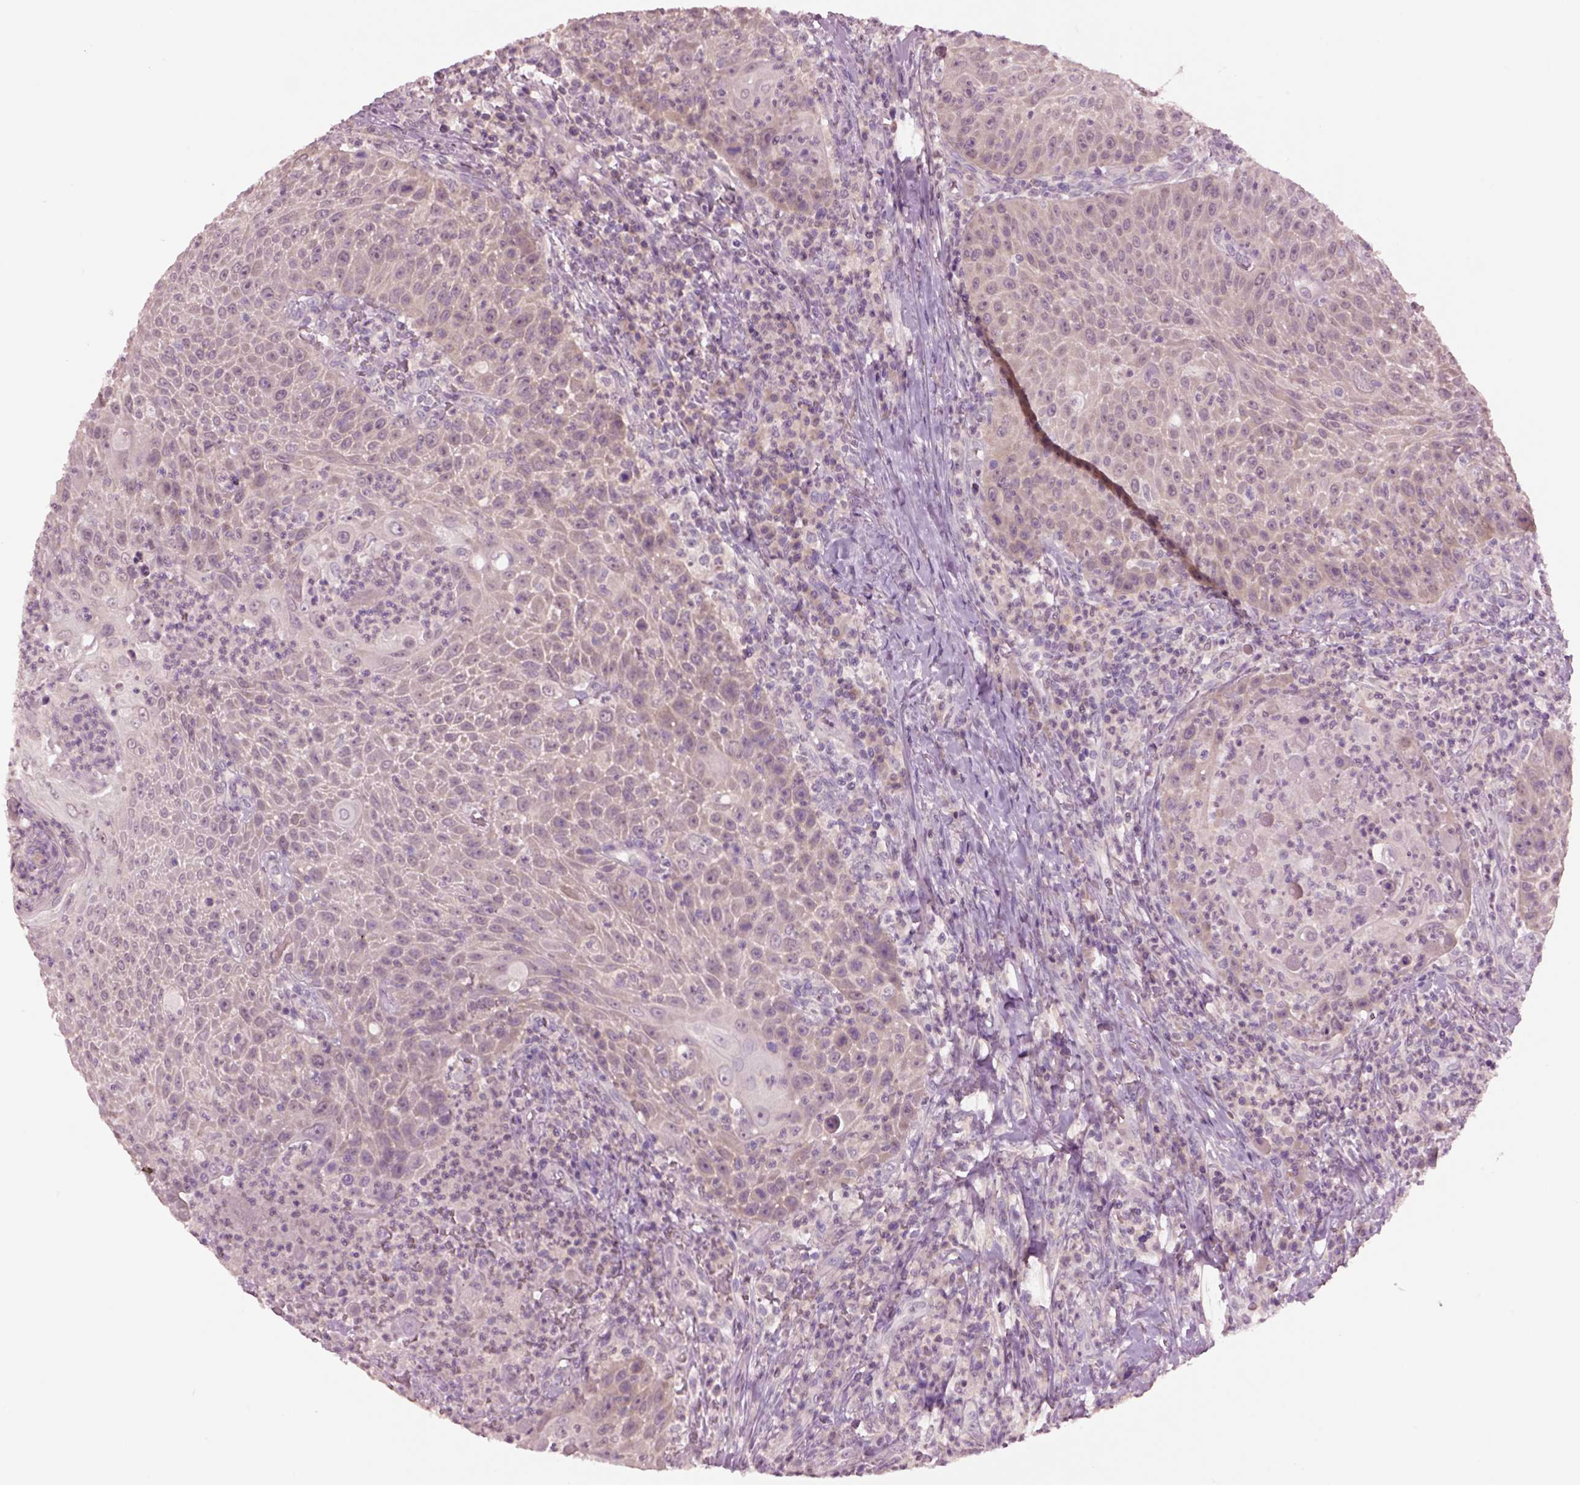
{"staining": {"intensity": "weak", "quantity": "25%-75%", "location": "cytoplasmic/membranous"}, "tissue": "head and neck cancer", "cell_type": "Tumor cells", "image_type": "cancer", "snomed": [{"axis": "morphology", "description": "Squamous cell carcinoma, NOS"}, {"axis": "topography", "description": "Head-Neck"}], "caption": "Protein analysis of head and neck squamous cell carcinoma tissue shows weak cytoplasmic/membranous staining in about 25%-75% of tumor cells.", "gene": "CLPSL1", "patient": {"sex": "male", "age": 69}}